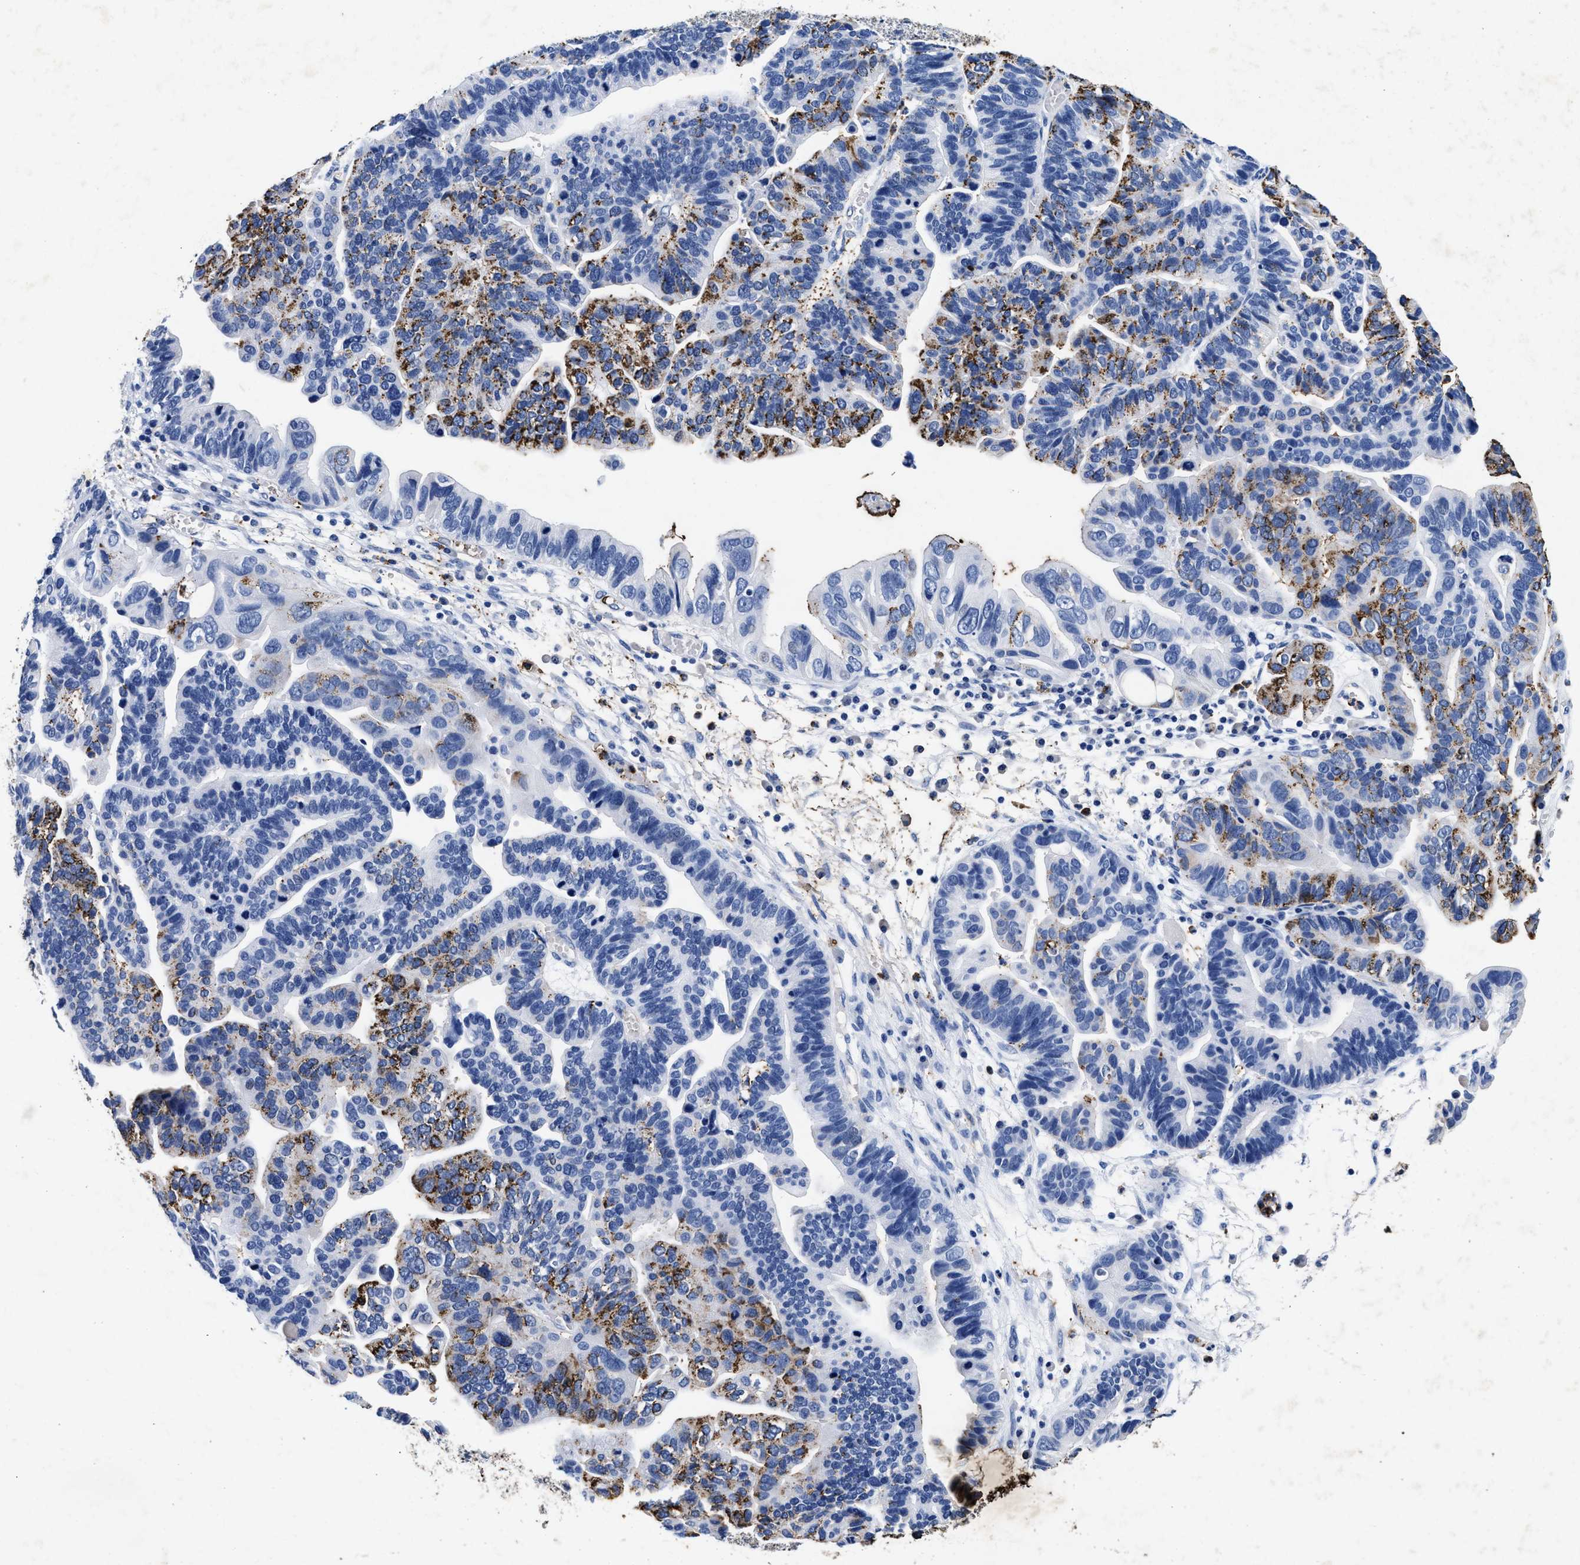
{"staining": {"intensity": "moderate", "quantity": "25%-75%", "location": "cytoplasmic/membranous"}, "tissue": "ovarian cancer", "cell_type": "Tumor cells", "image_type": "cancer", "snomed": [{"axis": "morphology", "description": "Cystadenocarcinoma, serous, NOS"}, {"axis": "topography", "description": "Ovary"}], "caption": "Immunohistochemistry (IHC) staining of ovarian serous cystadenocarcinoma, which displays medium levels of moderate cytoplasmic/membranous positivity in approximately 25%-75% of tumor cells indicating moderate cytoplasmic/membranous protein positivity. The staining was performed using DAB (3,3'-diaminobenzidine) (brown) for protein detection and nuclei were counterstained in hematoxylin (blue).", "gene": "LTB4R2", "patient": {"sex": "female", "age": 56}}